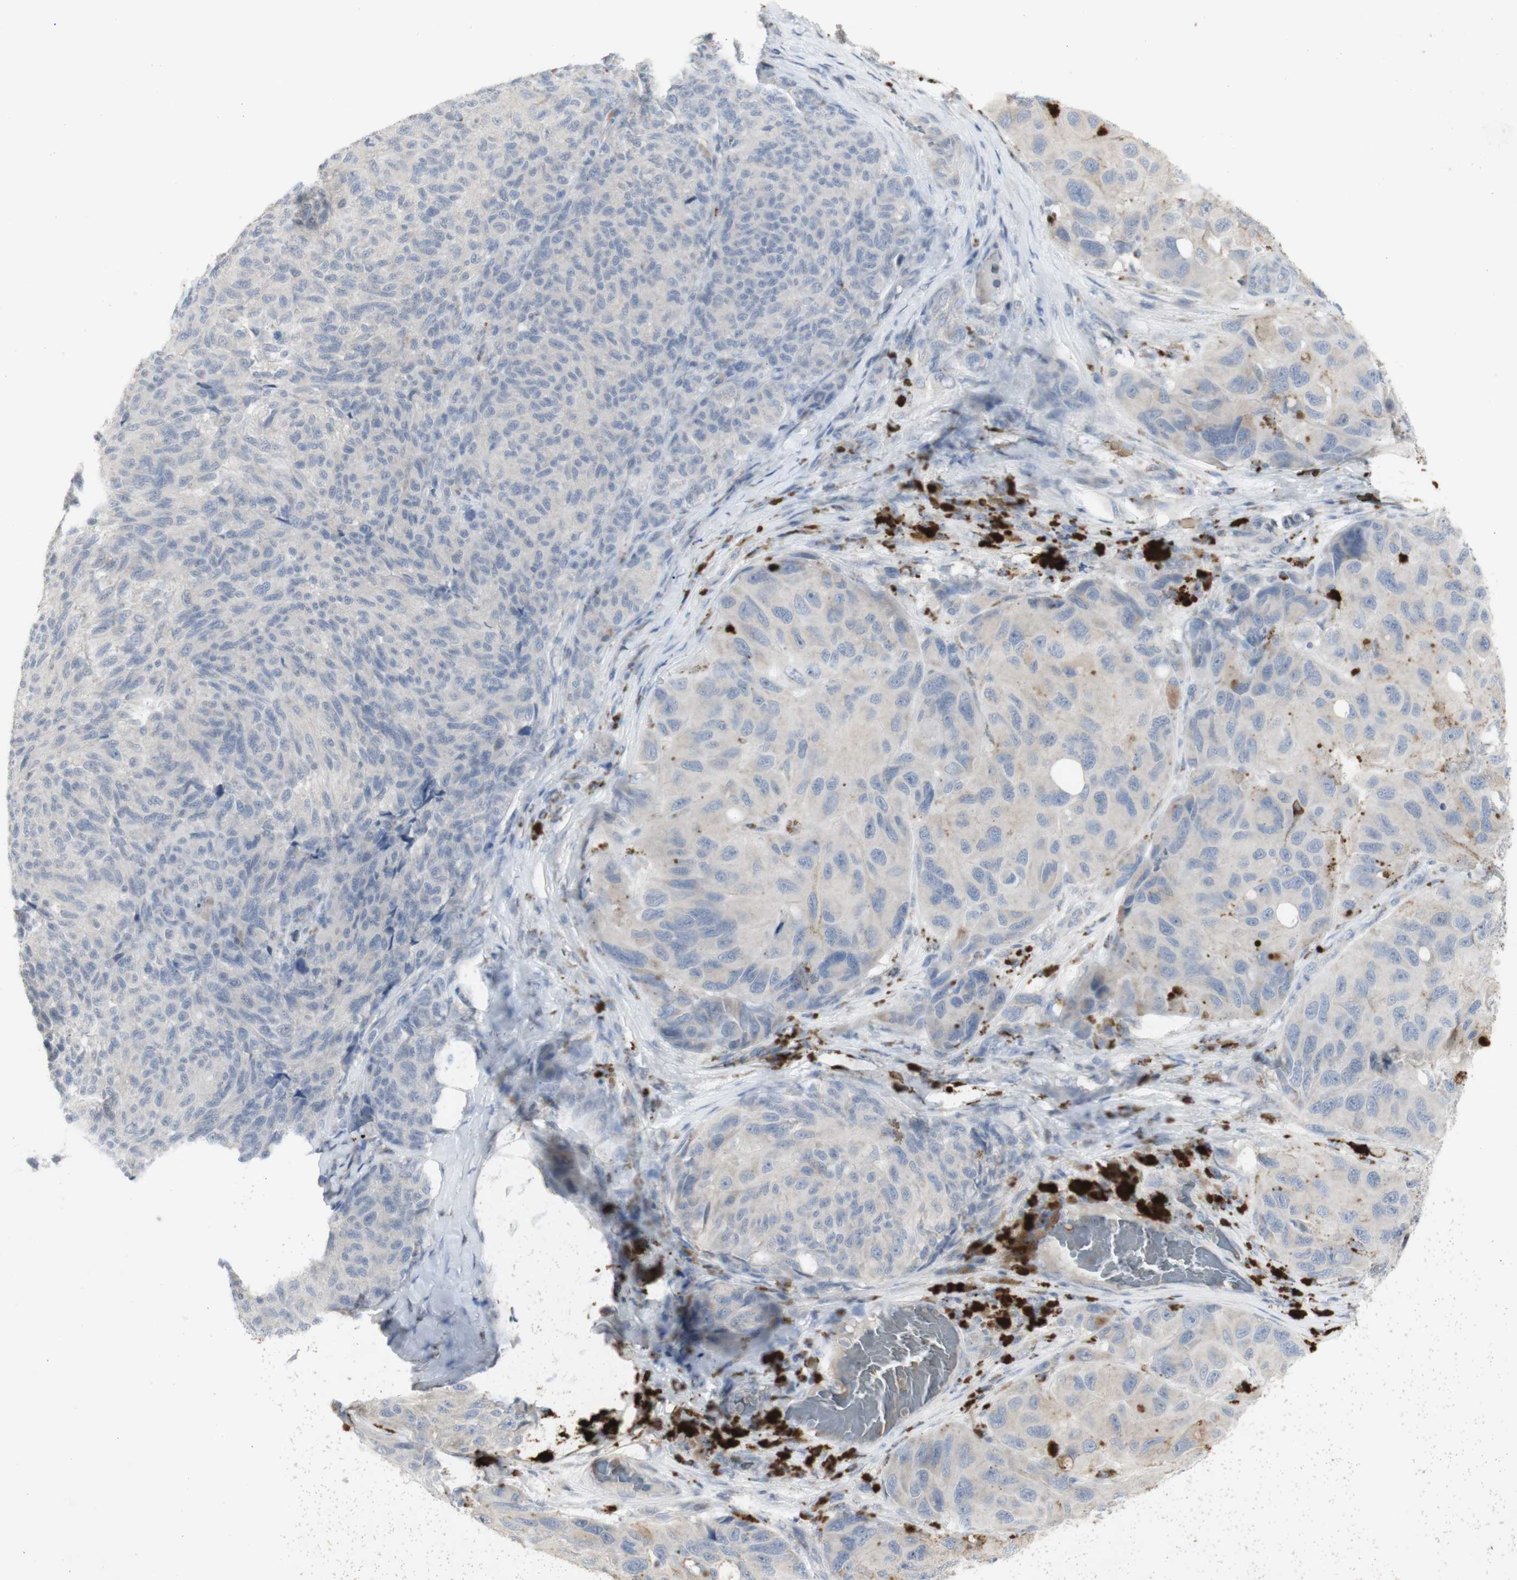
{"staining": {"intensity": "negative", "quantity": "none", "location": "none"}, "tissue": "melanoma", "cell_type": "Tumor cells", "image_type": "cancer", "snomed": [{"axis": "morphology", "description": "Malignant melanoma, NOS"}, {"axis": "topography", "description": "Skin"}], "caption": "Immunohistochemistry micrograph of neoplastic tissue: malignant melanoma stained with DAB (3,3'-diaminobenzidine) shows no significant protein expression in tumor cells.", "gene": "INS", "patient": {"sex": "female", "age": 73}}